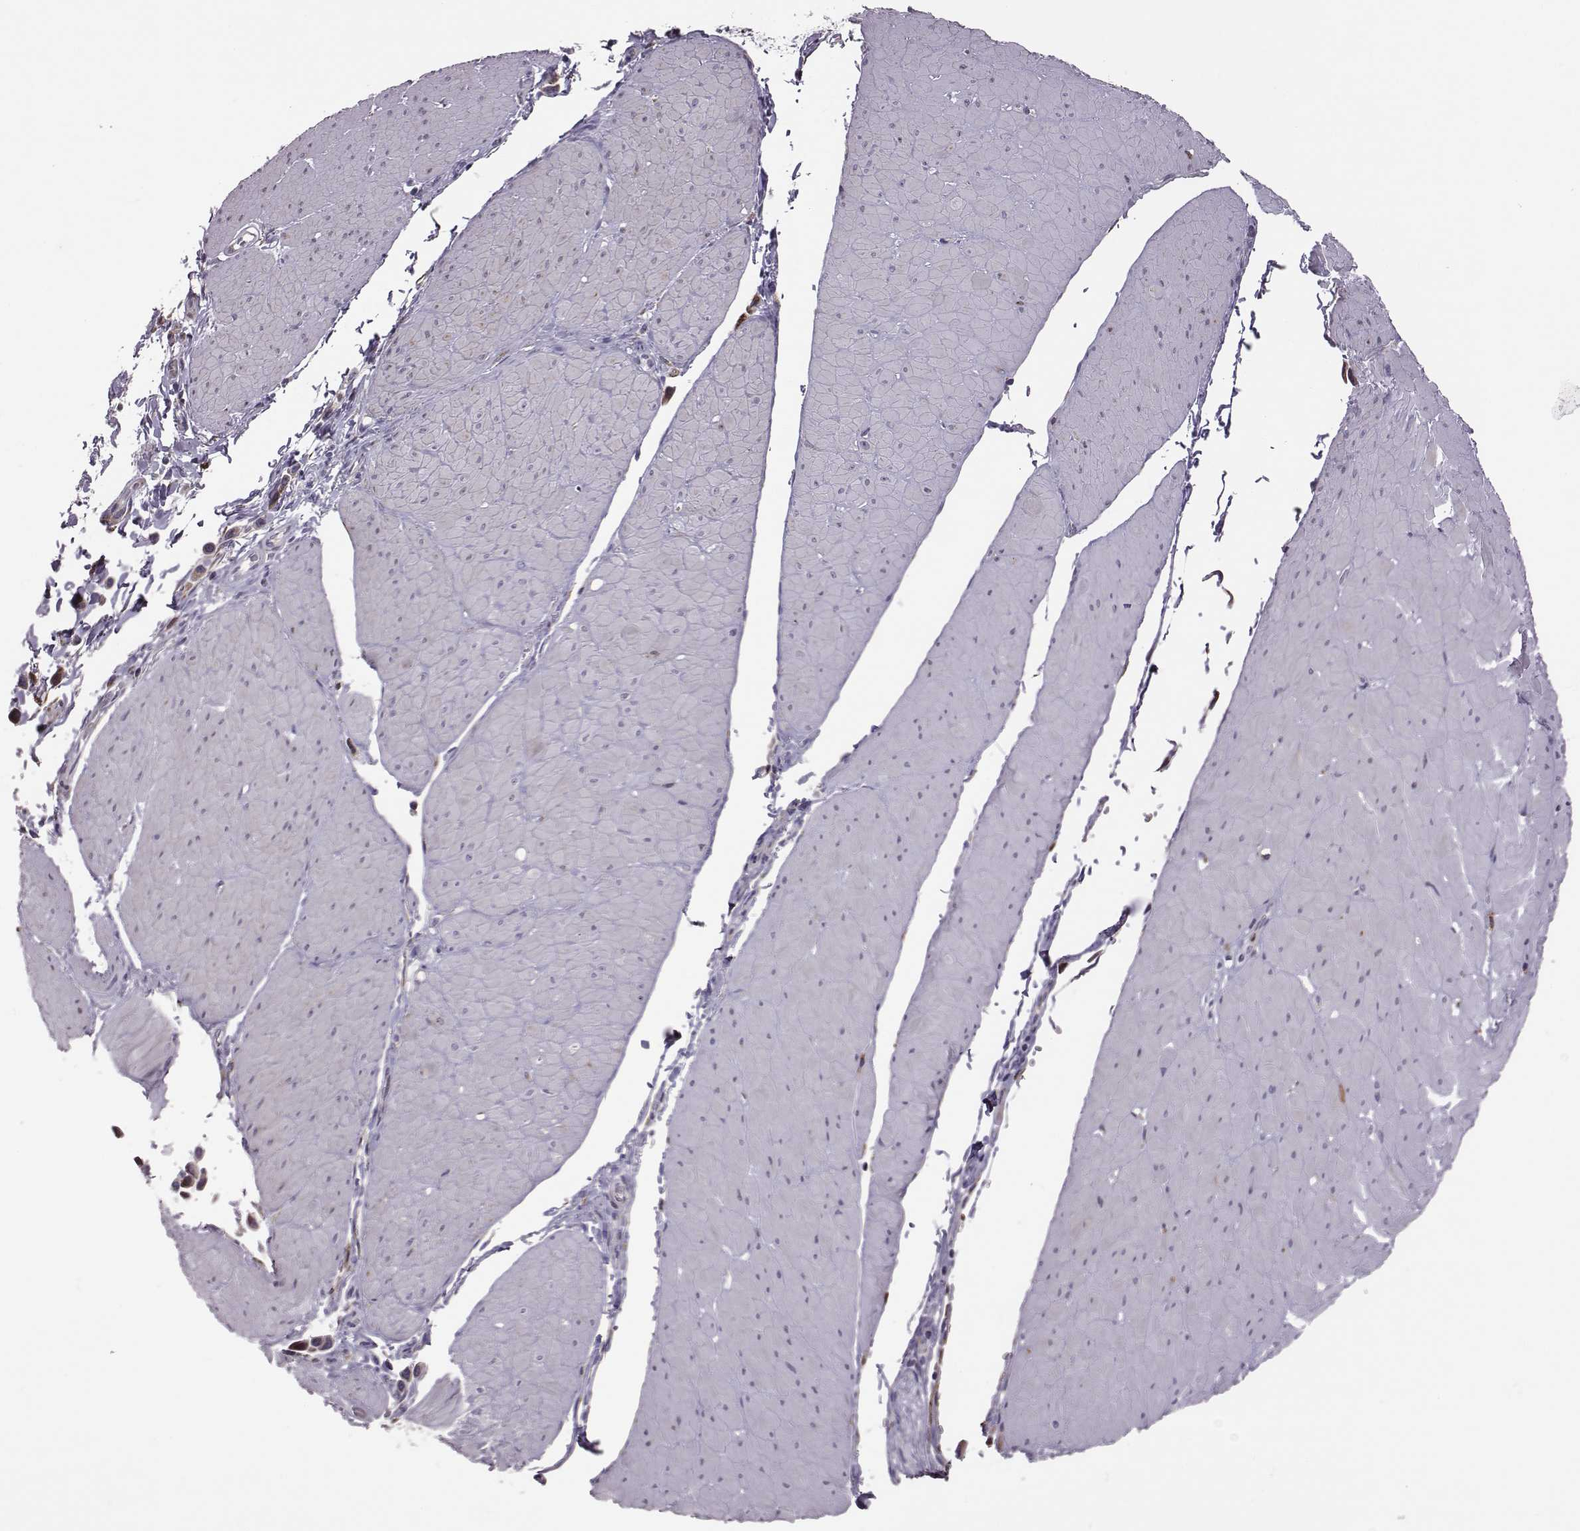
{"staining": {"intensity": "moderate", "quantity": ">75%", "location": "cytoplasmic/membranous"}, "tissue": "stomach cancer", "cell_type": "Tumor cells", "image_type": "cancer", "snomed": [{"axis": "morphology", "description": "Adenocarcinoma, NOS"}, {"axis": "topography", "description": "Stomach"}], "caption": "Moderate cytoplasmic/membranous protein expression is identified in approximately >75% of tumor cells in adenocarcinoma (stomach).", "gene": "SELENOI", "patient": {"sex": "male", "age": 47}}